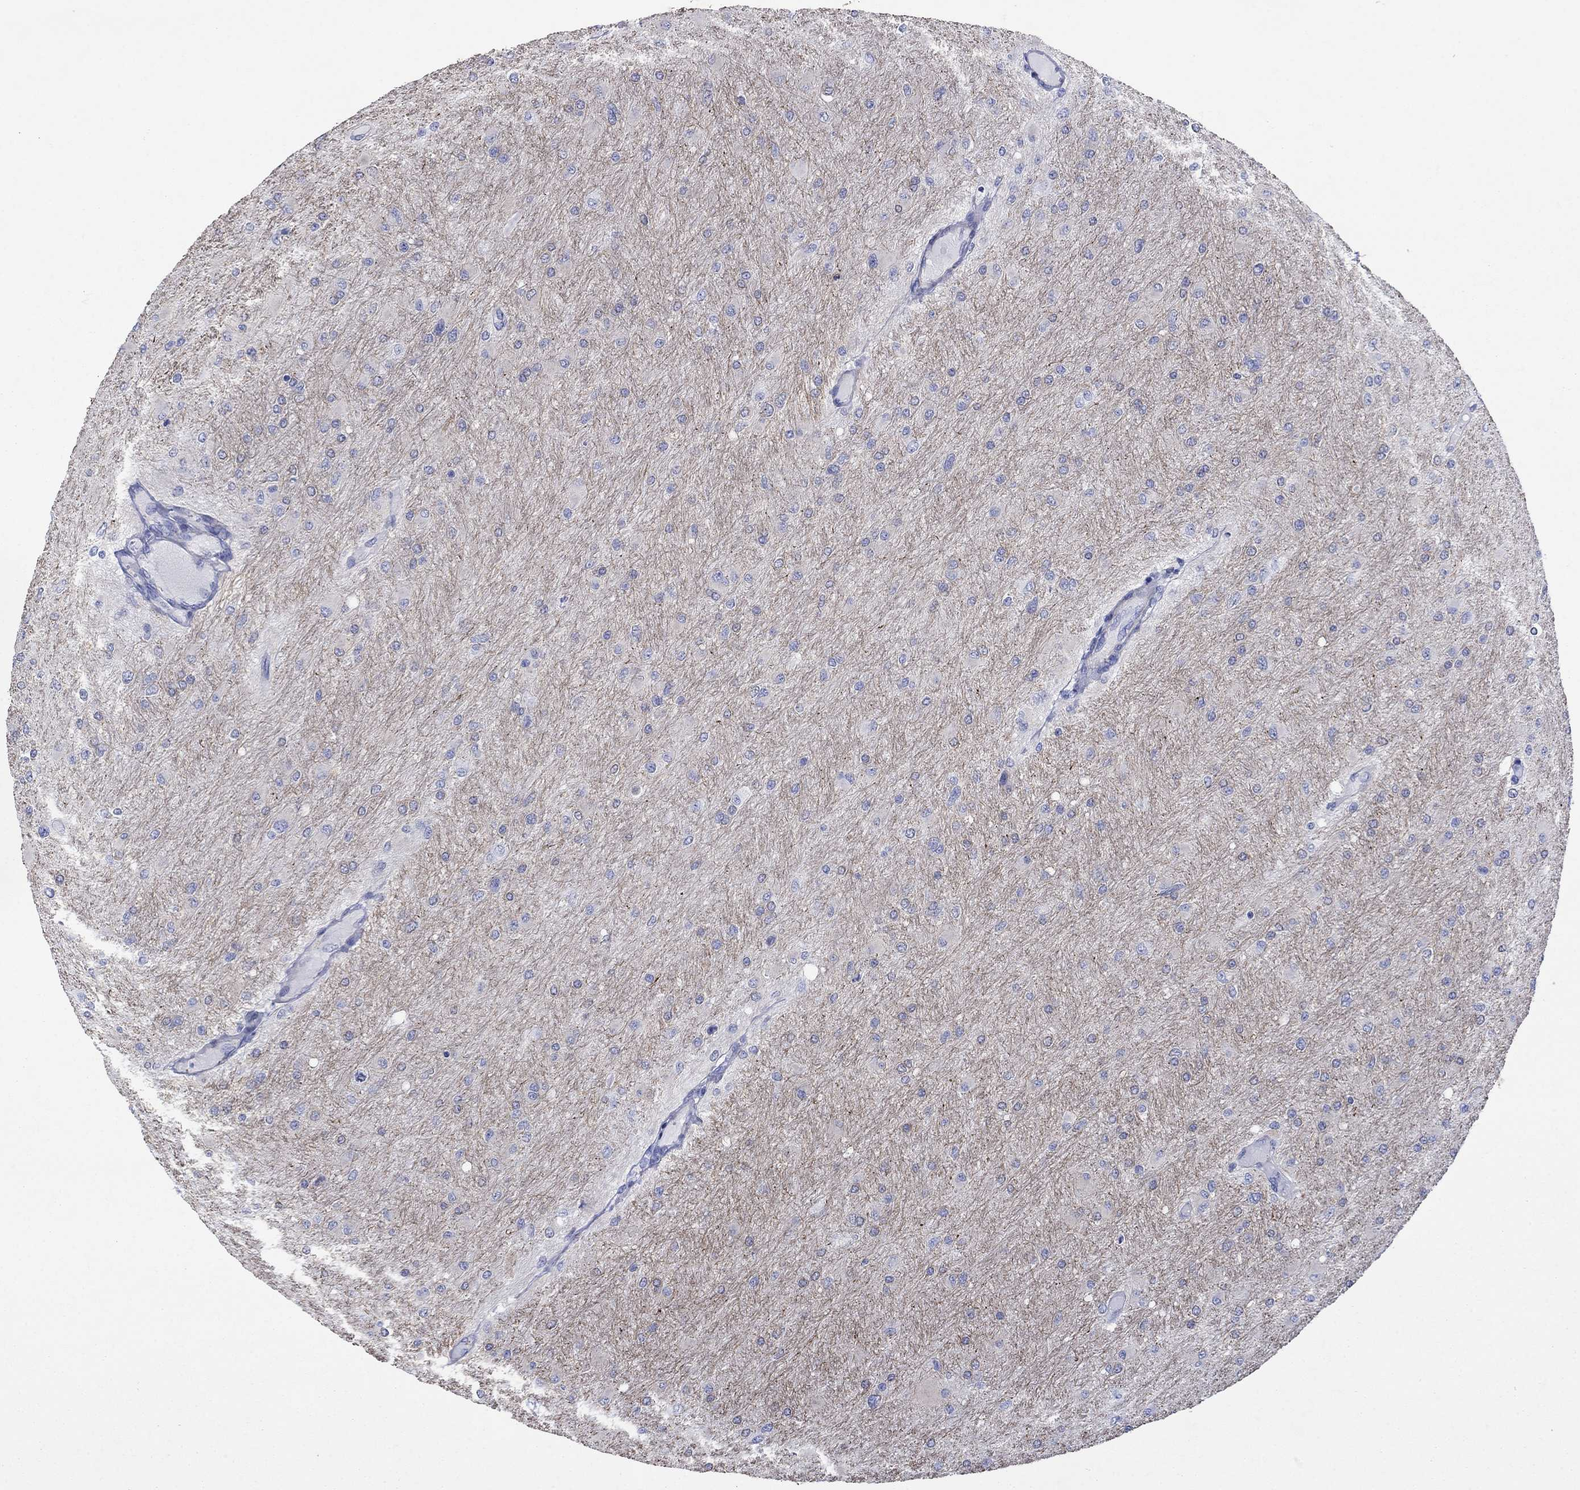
{"staining": {"intensity": "strong", "quantity": "<25%", "location": "cytoplasmic/membranous"}, "tissue": "glioma", "cell_type": "Tumor cells", "image_type": "cancer", "snomed": [{"axis": "morphology", "description": "Glioma, malignant, High grade"}, {"axis": "topography", "description": "Cerebral cortex"}], "caption": "This image shows immunohistochemistry (IHC) staining of human malignant glioma (high-grade), with medium strong cytoplasmic/membranous expression in approximately <25% of tumor cells.", "gene": "TPRN", "patient": {"sex": "female", "age": 36}}